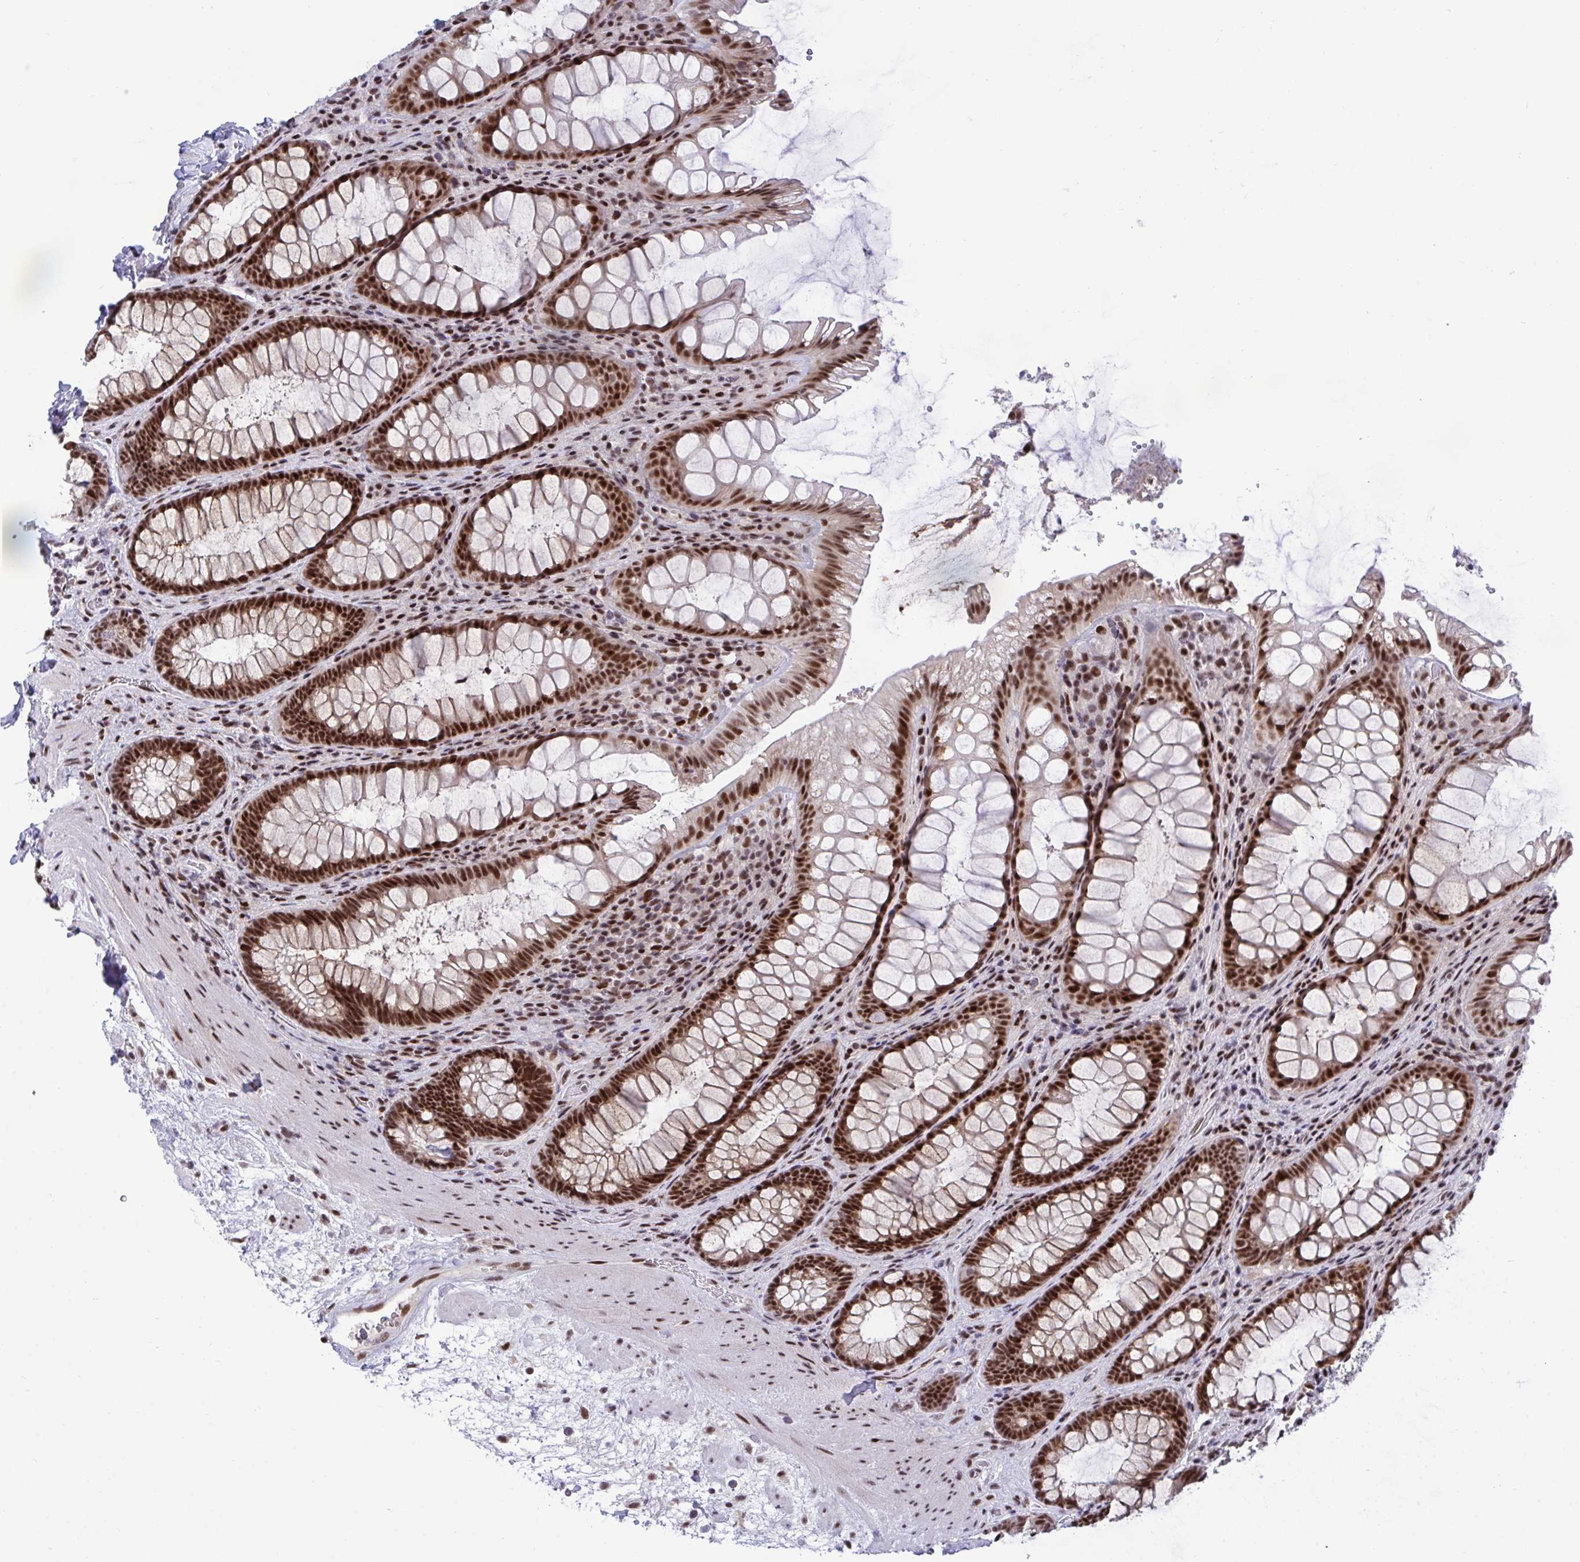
{"staining": {"intensity": "strong", "quantity": ">75%", "location": "nuclear"}, "tissue": "rectum", "cell_type": "Glandular cells", "image_type": "normal", "snomed": [{"axis": "morphology", "description": "Normal tissue, NOS"}, {"axis": "topography", "description": "Rectum"}], "caption": "IHC photomicrograph of benign rectum: rectum stained using IHC shows high levels of strong protein expression localized specifically in the nuclear of glandular cells, appearing as a nuclear brown color.", "gene": "WBP11", "patient": {"sex": "male", "age": 72}}